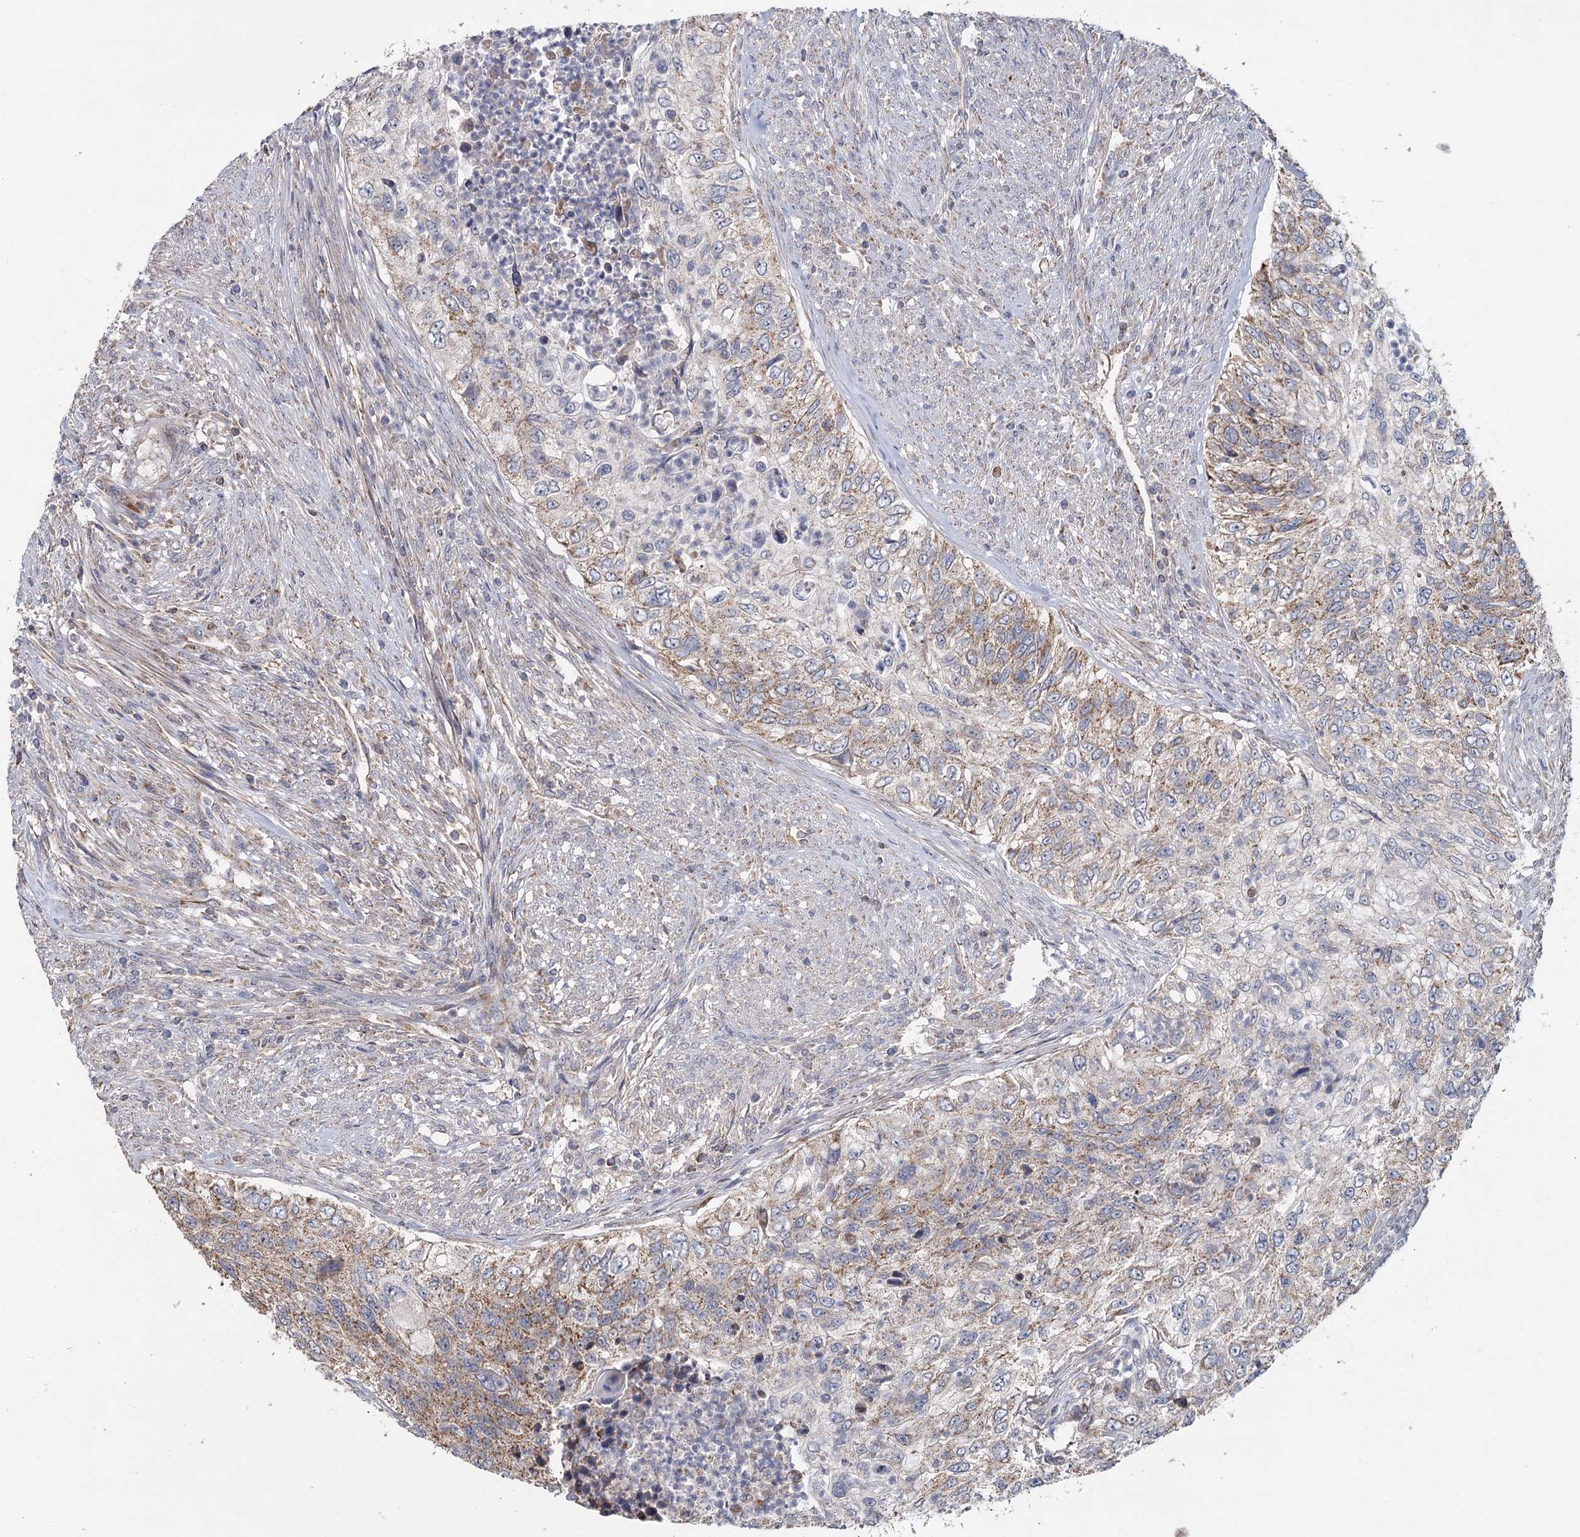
{"staining": {"intensity": "moderate", "quantity": "25%-75%", "location": "cytoplasmic/membranous"}, "tissue": "urothelial cancer", "cell_type": "Tumor cells", "image_type": "cancer", "snomed": [{"axis": "morphology", "description": "Urothelial carcinoma, High grade"}, {"axis": "topography", "description": "Urinary bladder"}], "caption": "Immunohistochemical staining of urothelial cancer shows medium levels of moderate cytoplasmic/membranous positivity in about 25%-75% of tumor cells. The staining was performed using DAB, with brown indicating positive protein expression. Nuclei are stained blue with hematoxylin.", "gene": "MRPL44", "patient": {"sex": "female", "age": 60}}